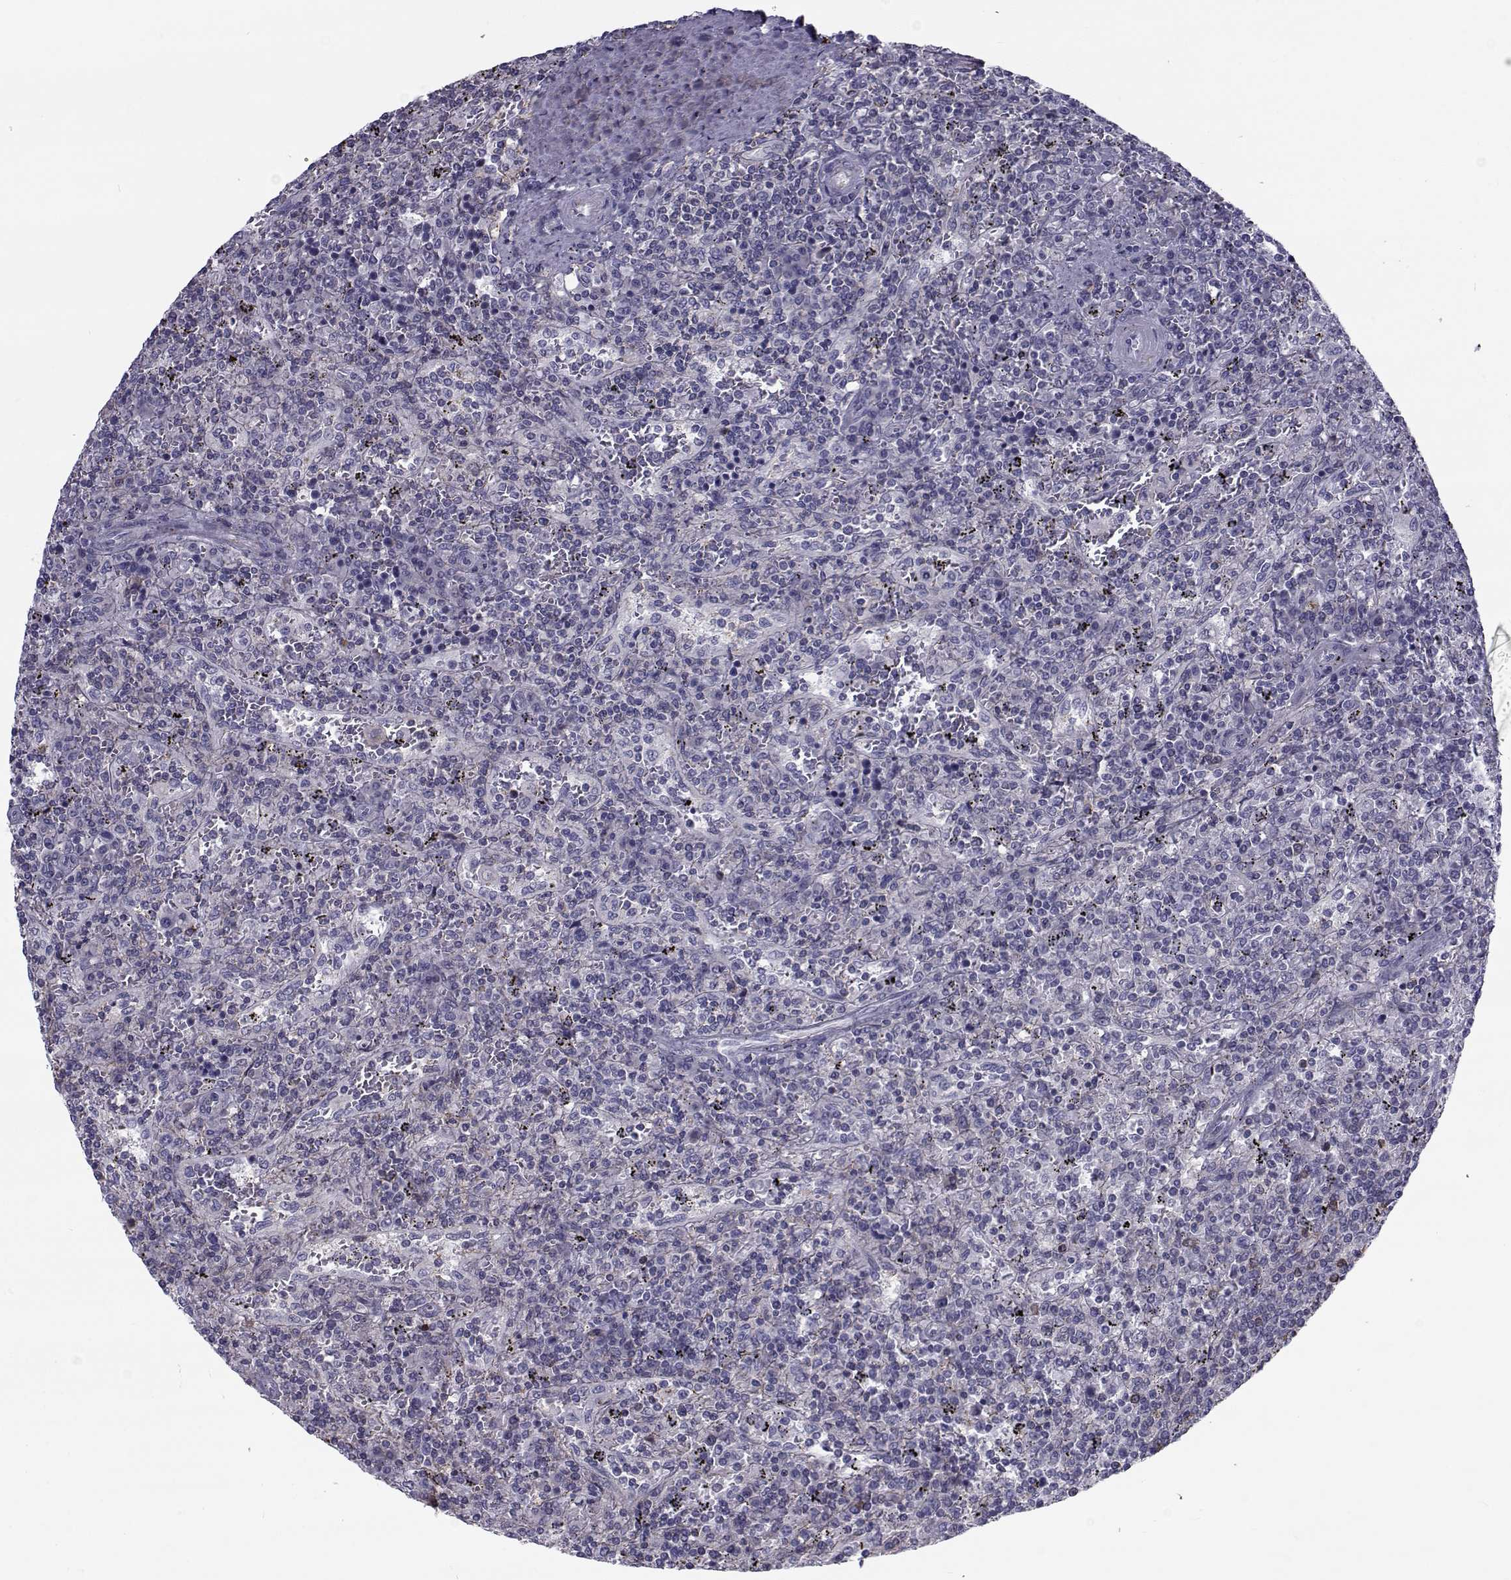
{"staining": {"intensity": "negative", "quantity": "none", "location": "none"}, "tissue": "lymphoma", "cell_type": "Tumor cells", "image_type": "cancer", "snomed": [{"axis": "morphology", "description": "Malignant lymphoma, non-Hodgkin's type, Low grade"}, {"axis": "topography", "description": "Spleen"}], "caption": "Immunohistochemistry image of neoplastic tissue: human lymphoma stained with DAB reveals no significant protein expression in tumor cells.", "gene": "LRRC27", "patient": {"sex": "male", "age": 62}}